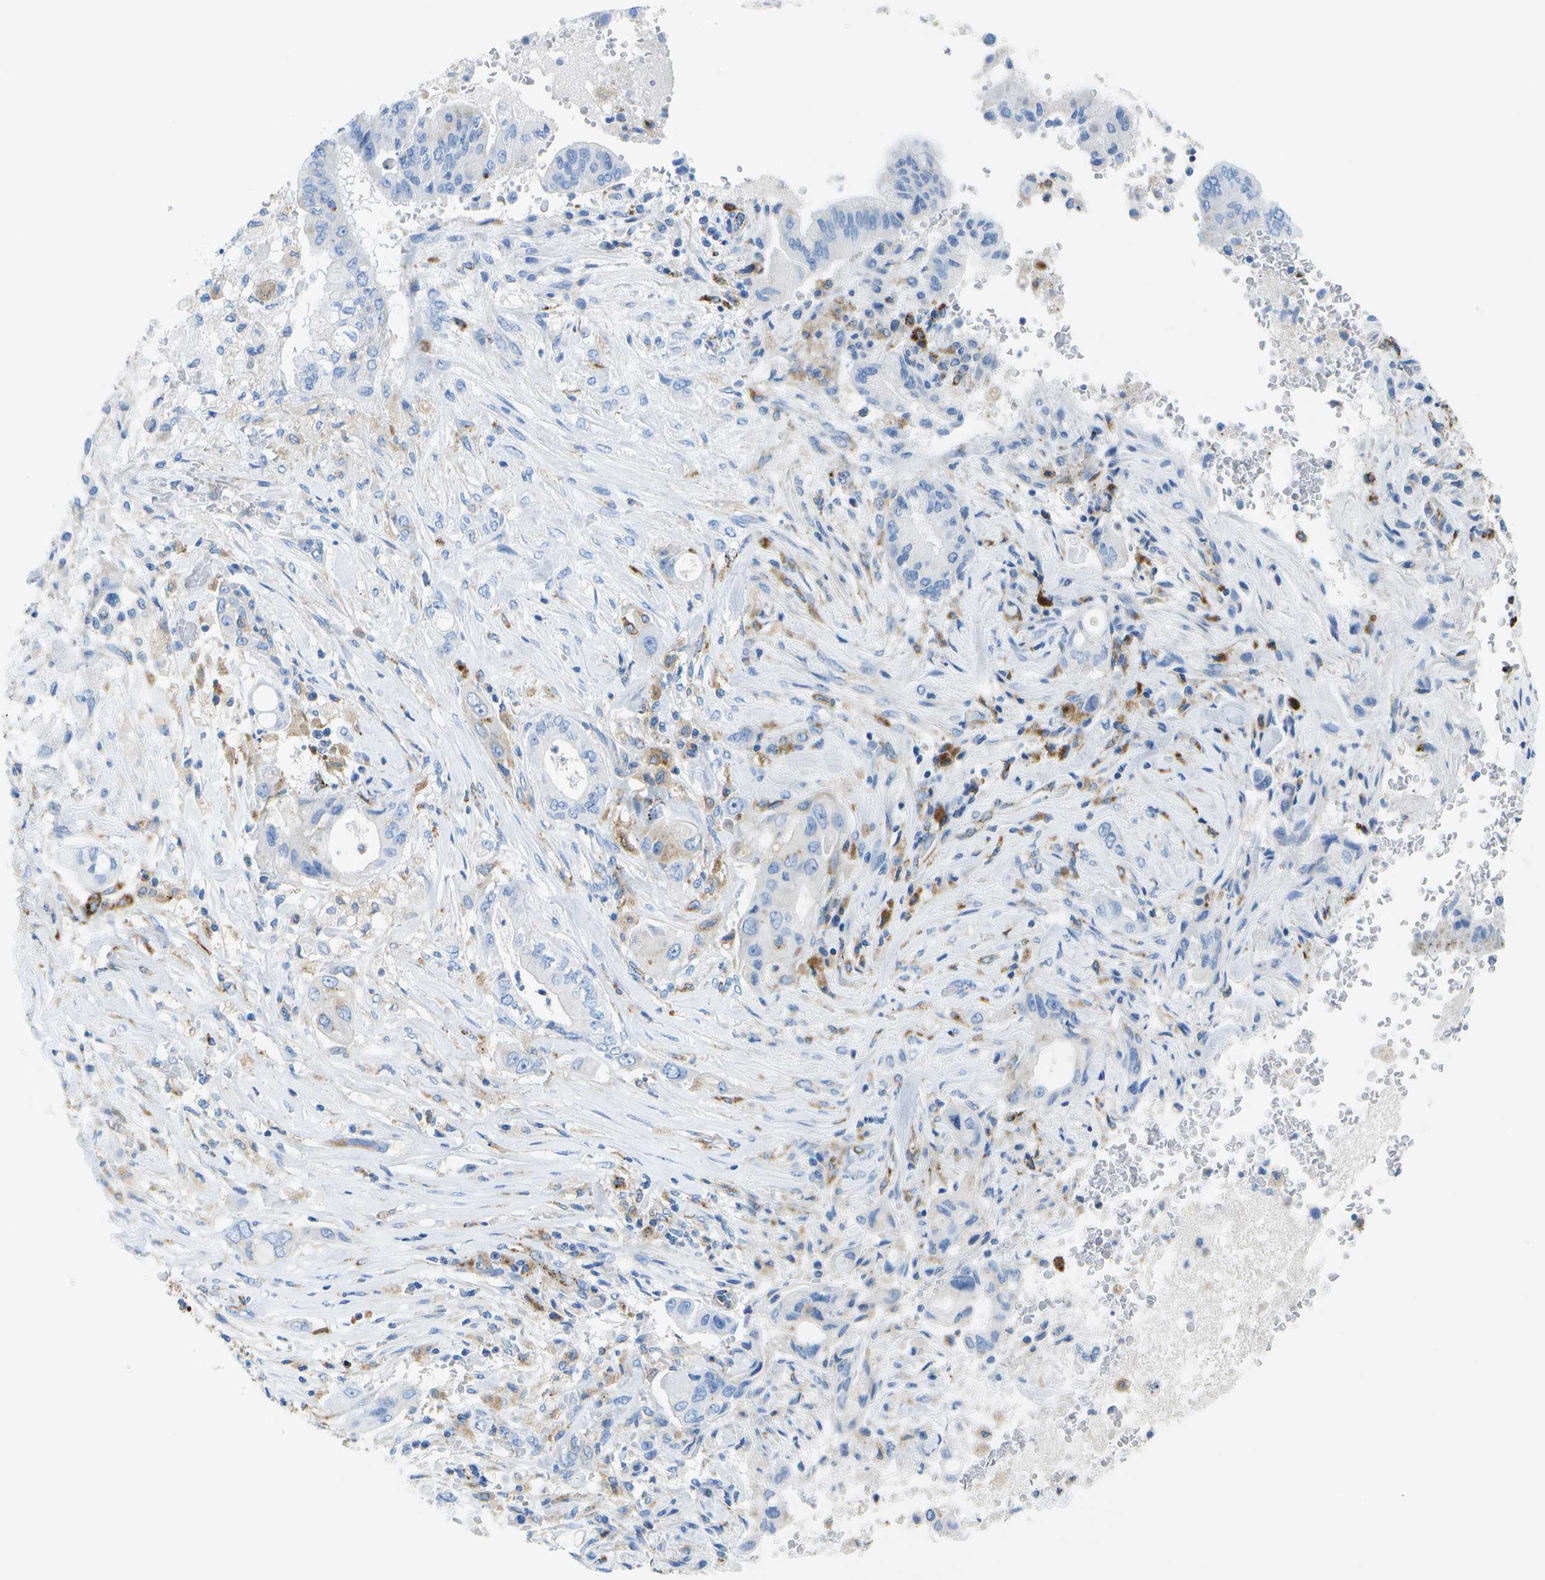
{"staining": {"intensity": "negative", "quantity": "none", "location": "none"}, "tissue": "pancreatic cancer", "cell_type": "Tumor cells", "image_type": "cancer", "snomed": [{"axis": "morphology", "description": "Adenocarcinoma, NOS"}, {"axis": "topography", "description": "Pancreas"}], "caption": "Tumor cells are negative for brown protein staining in pancreatic cancer.", "gene": "PRCP", "patient": {"sex": "female", "age": 73}}